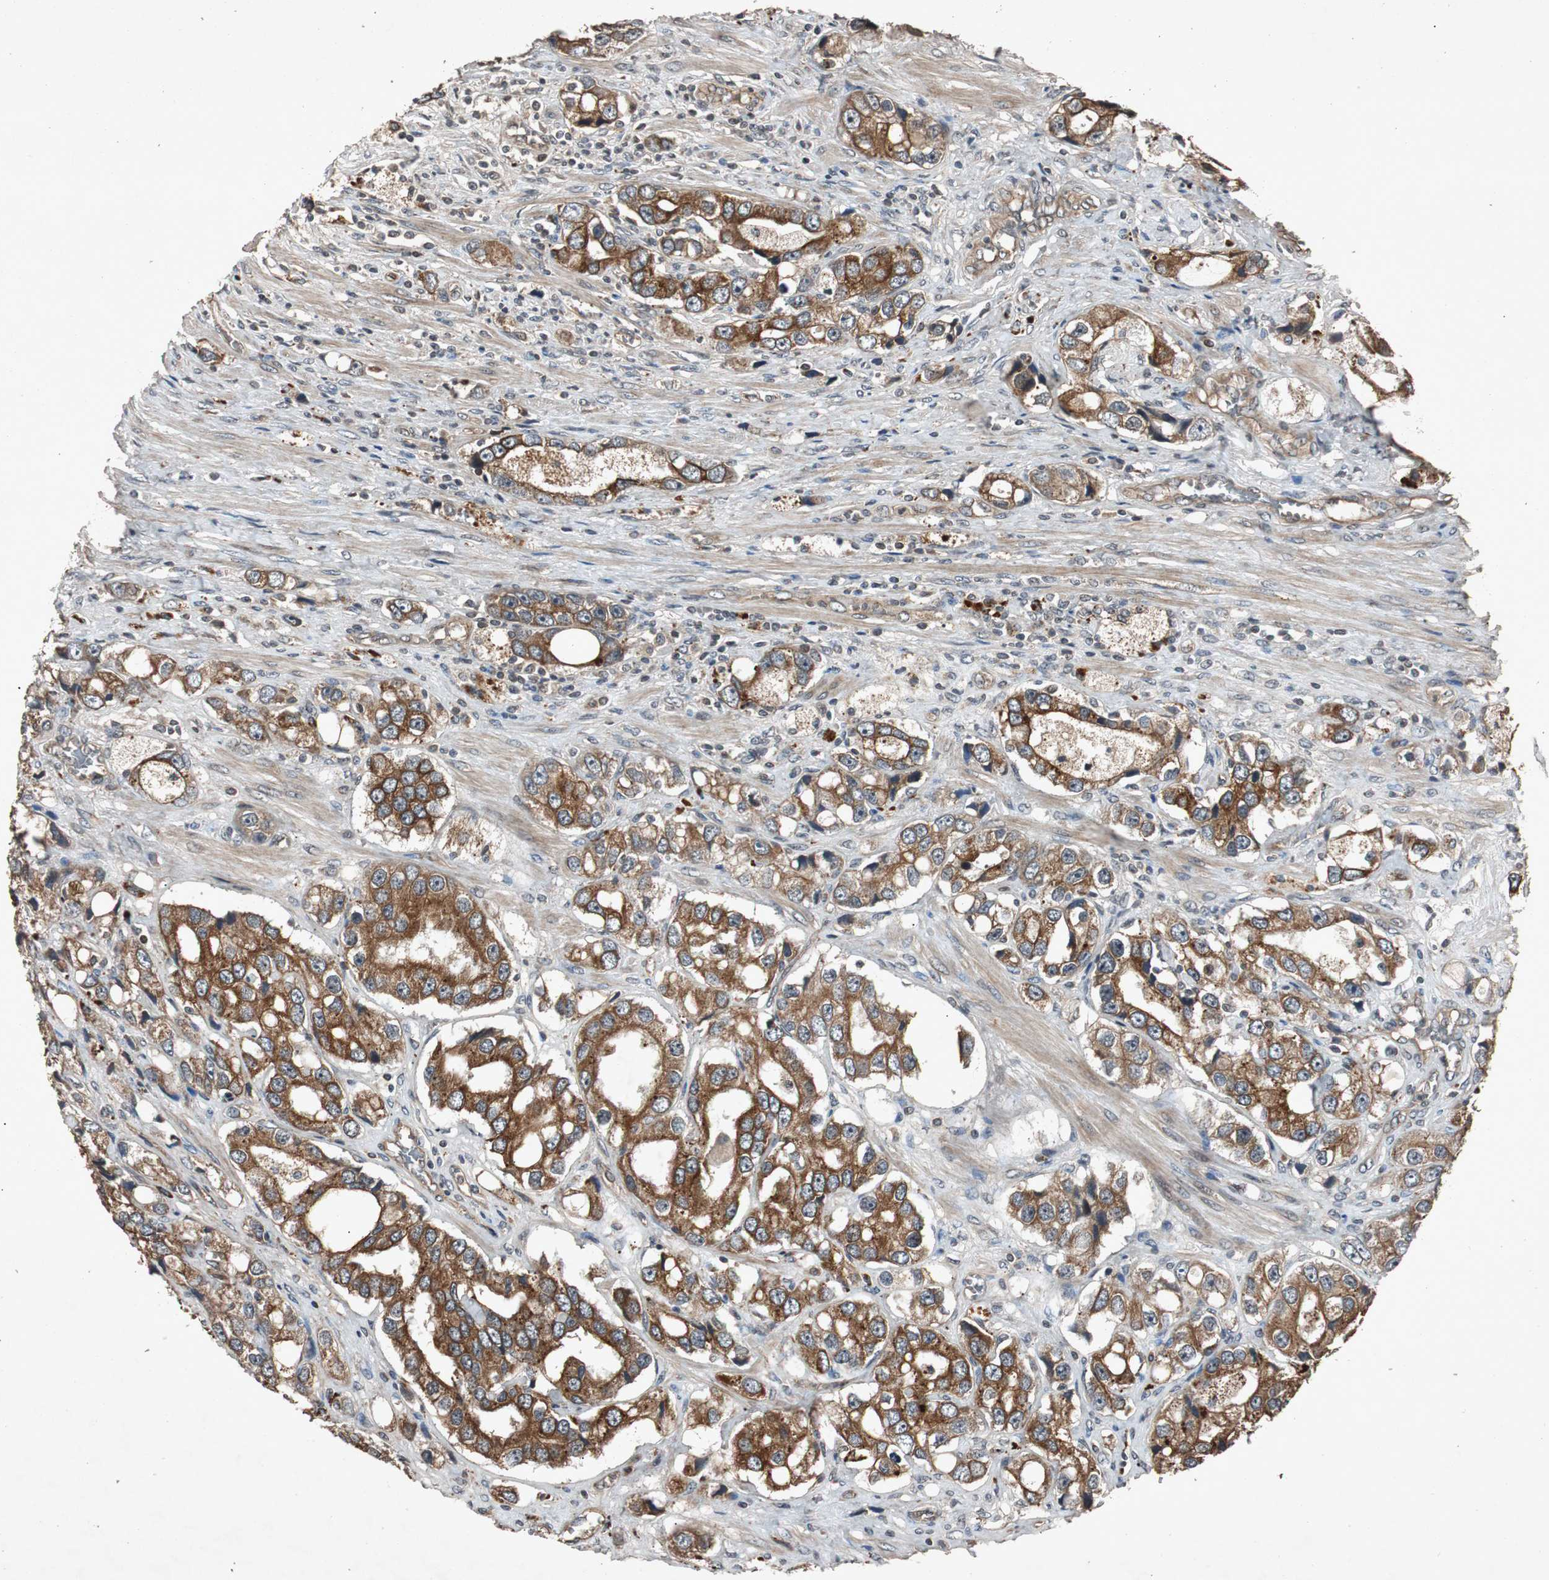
{"staining": {"intensity": "strong", "quantity": ">75%", "location": "cytoplasmic/membranous"}, "tissue": "prostate cancer", "cell_type": "Tumor cells", "image_type": "cancer", "snomed": [{"axis": "morphology", "description": "Adenocarcinoma, High grade"}, {"axis": "topography", "description": "Prostate"}], "caption": "High-grade adenocarcinoma (prostate) was stained to show a protein in brown. There is high levels of strong cytoplasmic/membranous positivity in approximately >75% of tumor cells.", "gene": "SLIT2", "patient": {"sex": "male", "age": 63}}